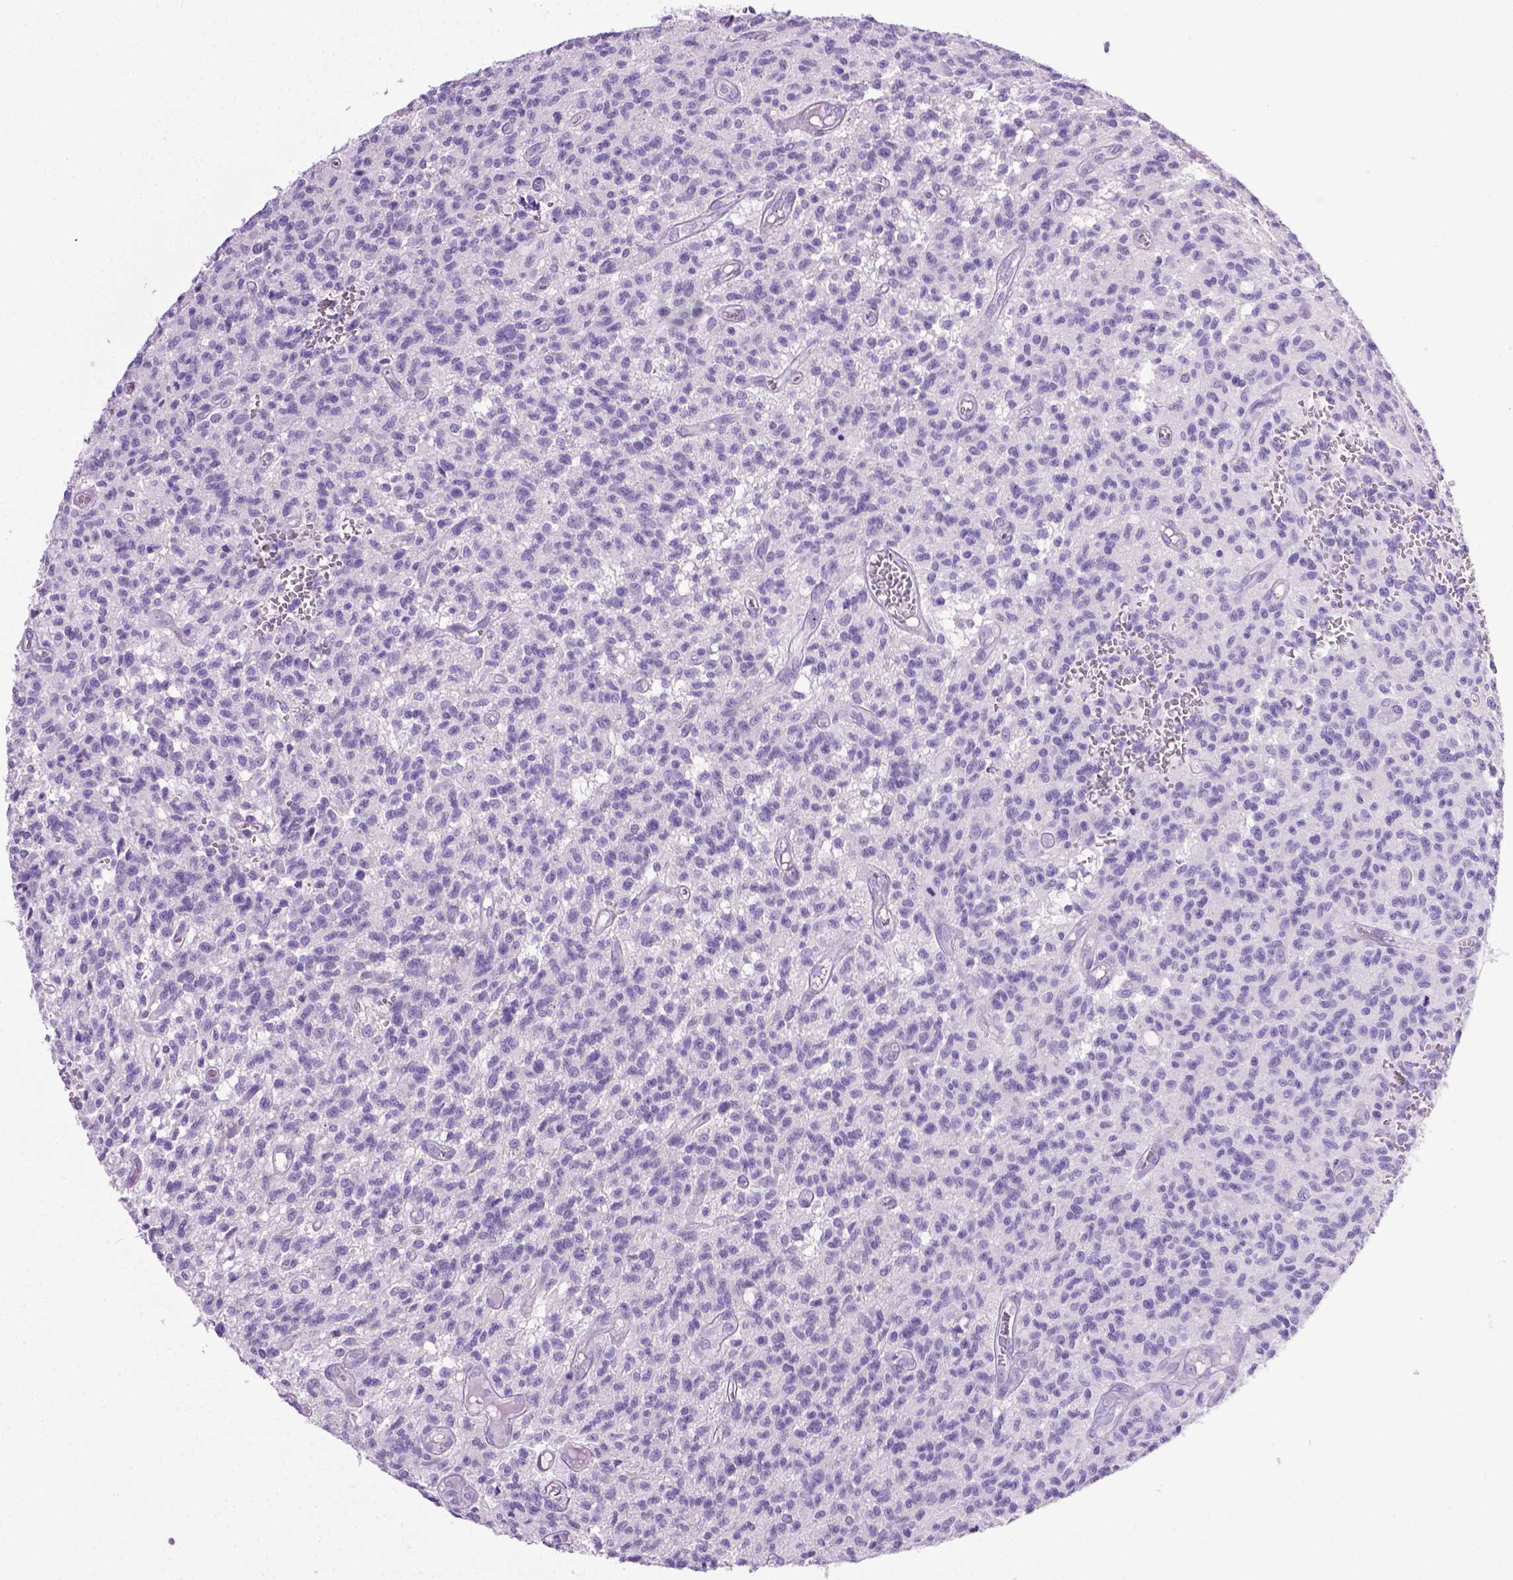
{"staining": {"intensity": "negative", "quantity": "none", "location": "none"}, "tissue": "glioma", "cell_type": "Tumor cells", "image_type": "cancer", "snomed": [{"axis": "morphology", "description": "Glioma, malignant, Low grade"}, {"axis": "topography", "description": "Brain"}], "caption": "Immunohistochemical staining of human glioma demonstrates no significant expression in tumor cells.", "gene": "LELP1", "patient": {"sex": "male", "age": 64}}